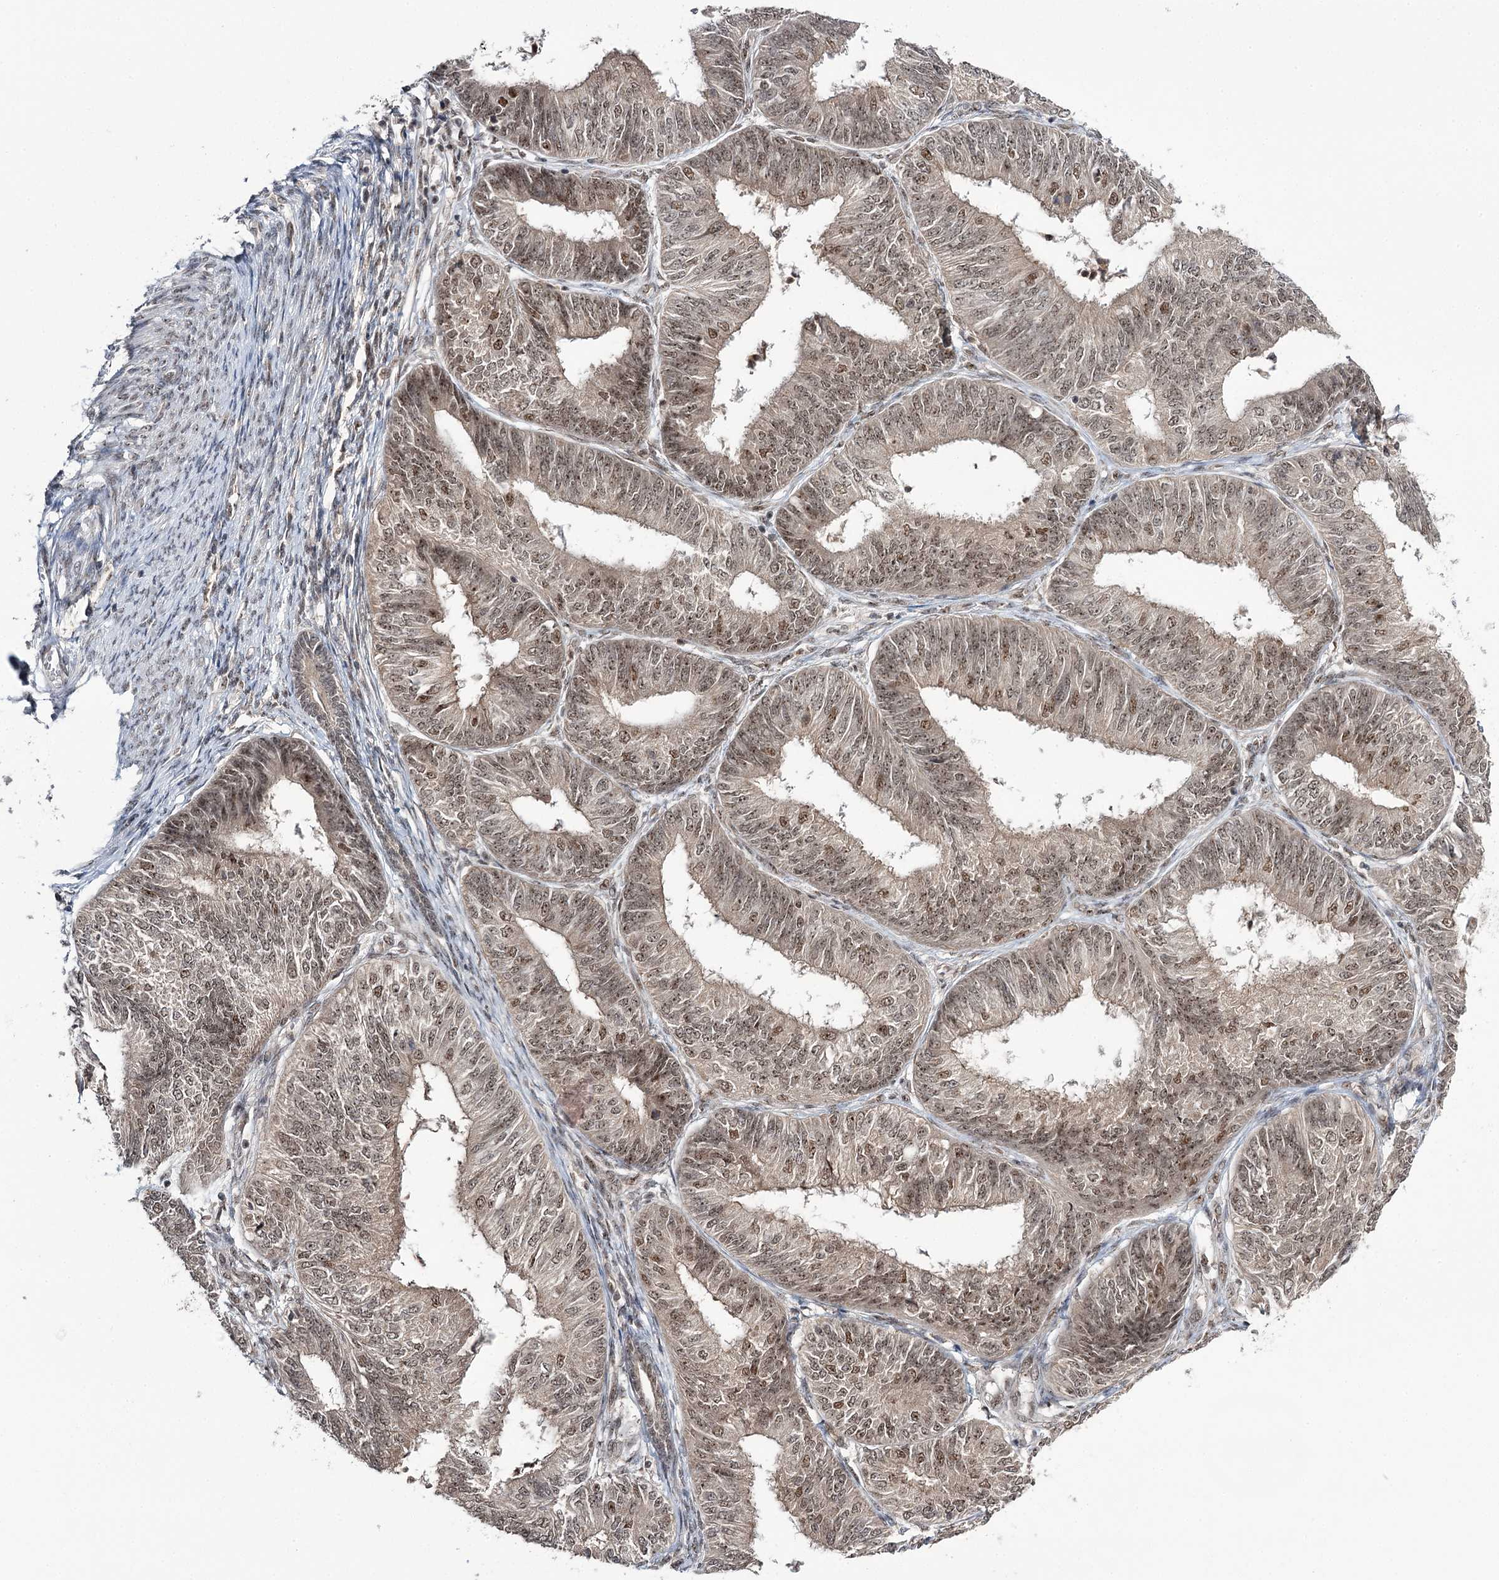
{"staining": {"intensity": "weak", "quantity": ">75%", "location": "nuclear"}, "tissue": "endometrial cancer", "cell_type": "Tumor cells", "image_type": "cancer", "snomed": [{"axis": "morphology", "description": "Adenocarcinoma, NOS"}, {"axis": "topography", "description": "Endometrium"}], "caption": "Immunohistochemical staining of human endometrial cancer displays low levels of weak nuclear protein positivity in about >75% of tumor cells.", "gene": "ERCC3", "patient": {"sex": "female", "age": 58}}